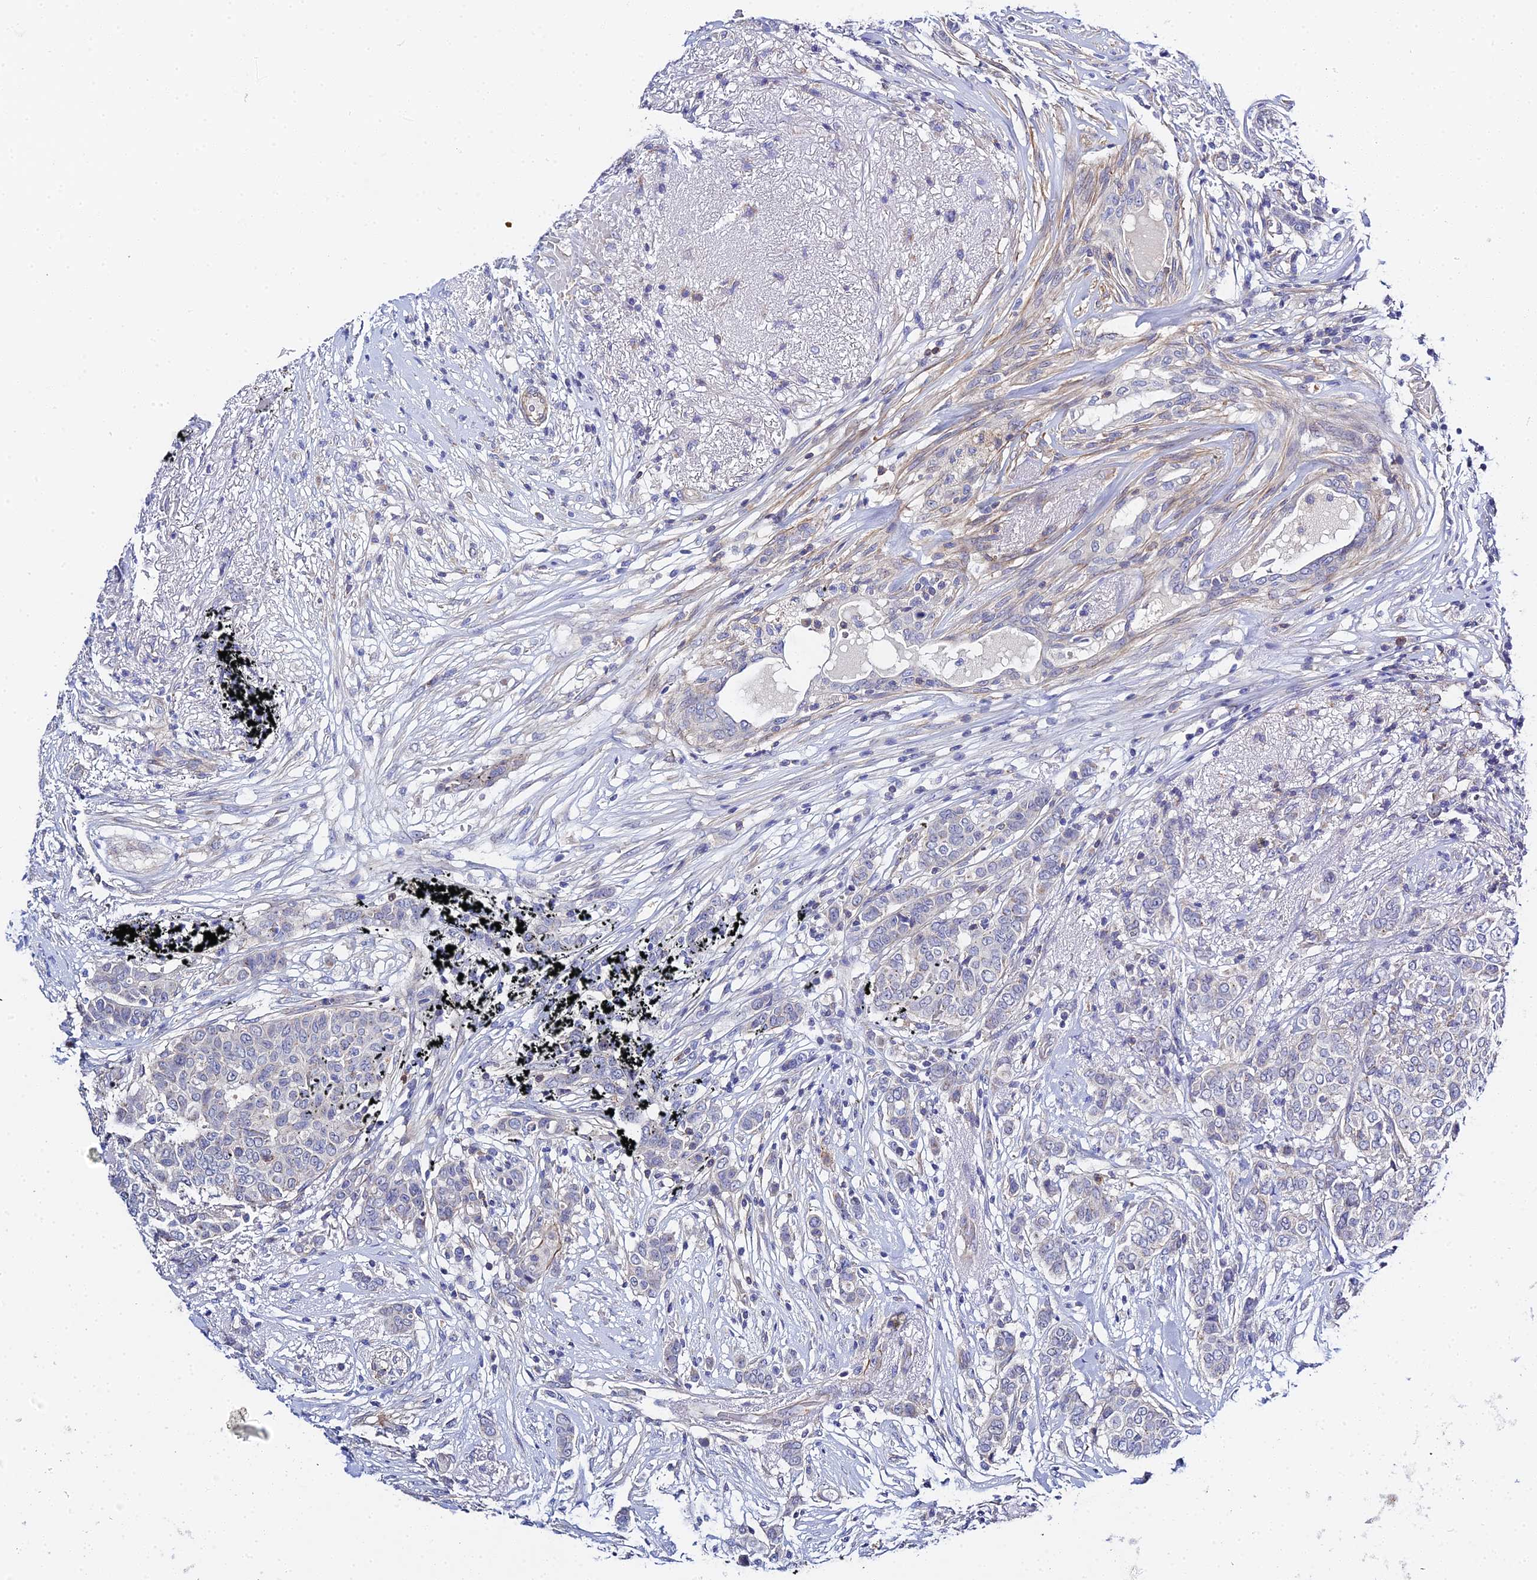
{"staining": {"intensity": "negative", "quantity": "none", "location": "none"}, "tissue": "breast cancer", "cell_type": "Tumor cells", "image_type": "cancer", "snomed": [{"axis": "morphology", "description": "Lobular carcinoma"}, {"axis": "topography", "description": "Breast"}], "caption": "DAB (3,3'-diaminobenzidine) immunohistochemical staining of breast cancer exhibits no significant expression in tumor cells. (Brightfield microscopy of DAB immunohistochemistry at high magnification).", "gene": "APOBEC3H", "patient": {"sex": "female", "age": 51}}